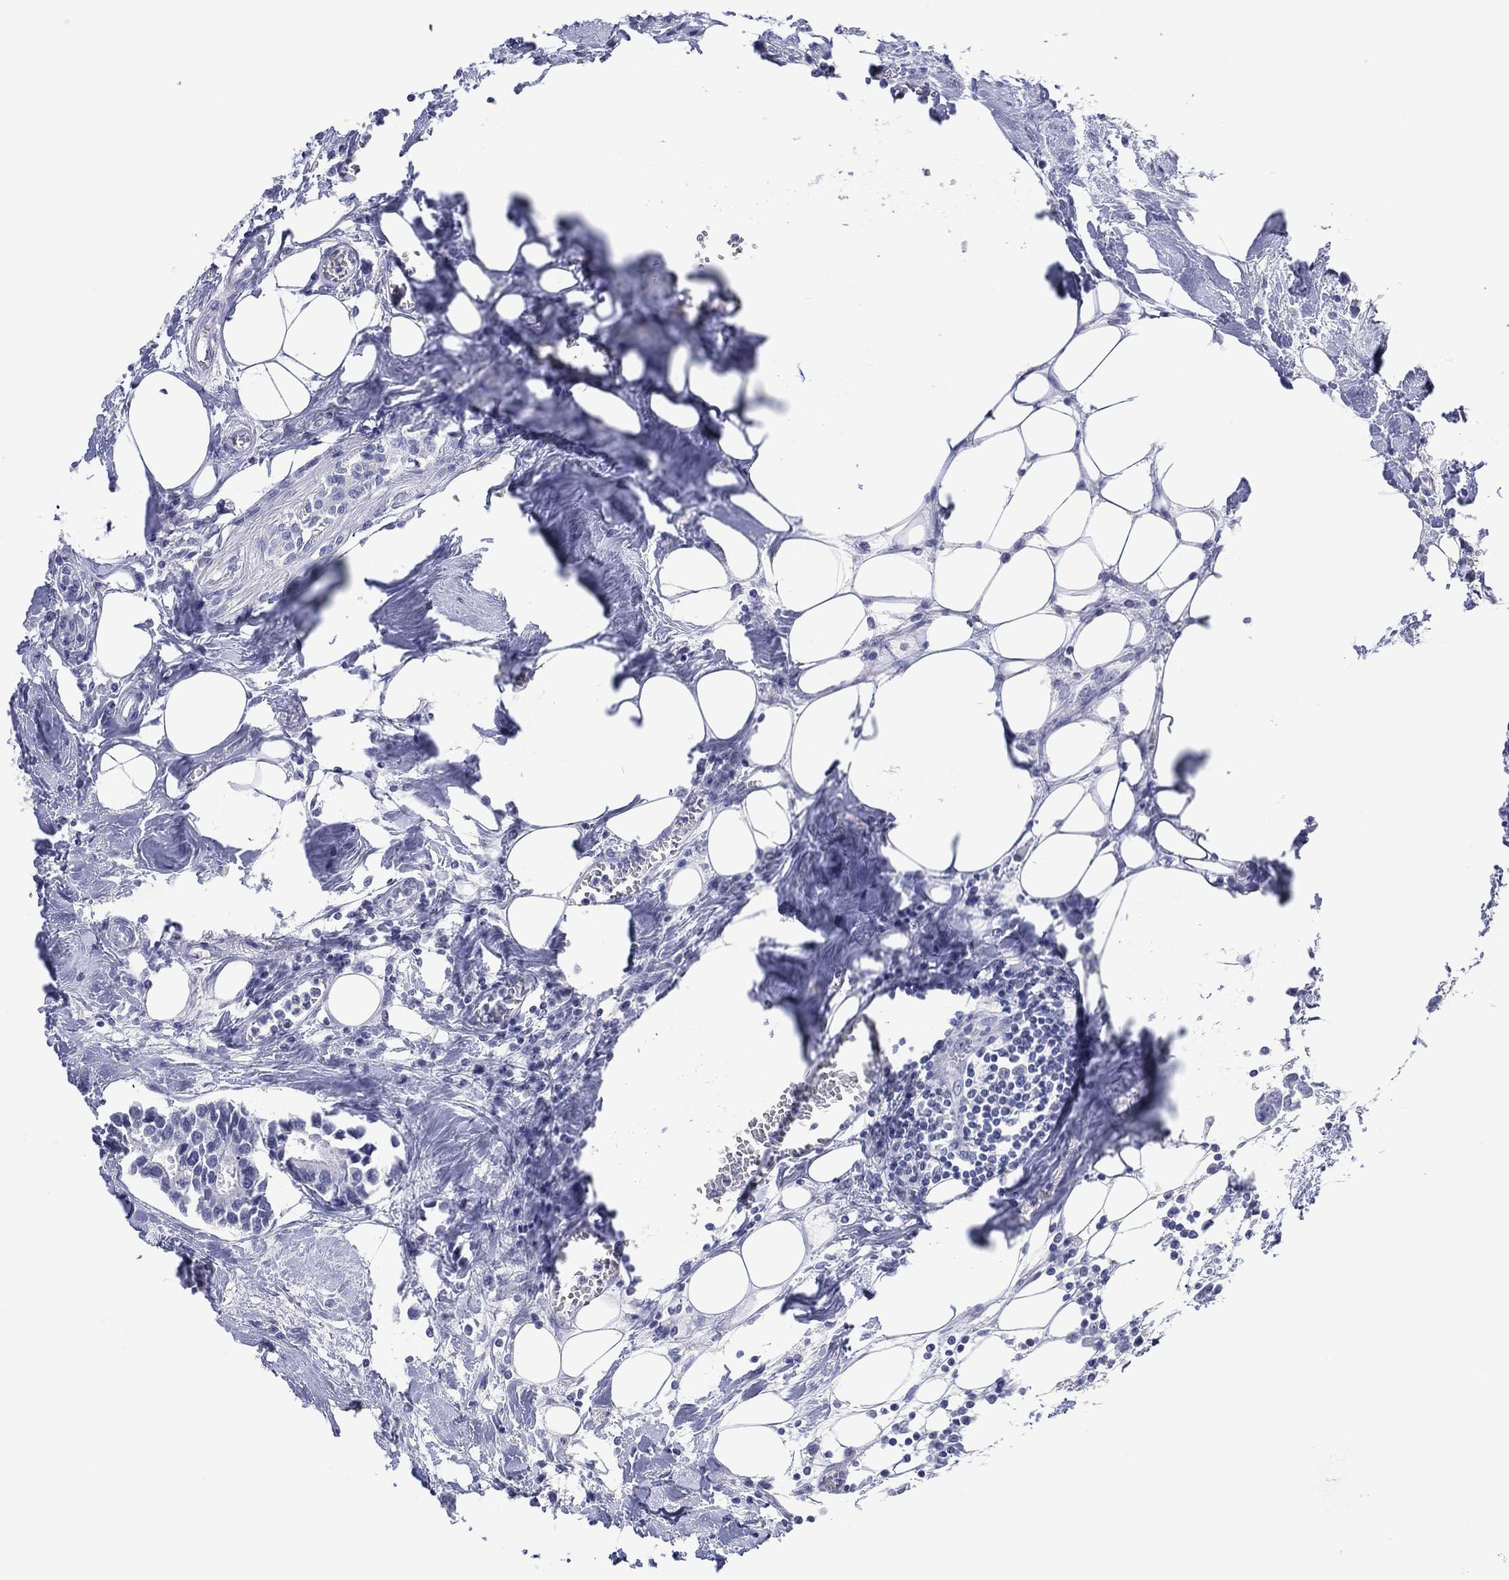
{"staining": {"intensity": "negative", "quantity": "none", "location": "none"}, "tissue": "breast cancer", "cell_type": "Tumor cells", "image_type": "cancer", "snomed": [{"axis": "morphology", "description": "Duct carcinoma"}, {"axis": "topography", "description": "Breast"}], "caption": "Breast cancer stained for a protein using immunohistochemistry displays no staining tumor cells.", "gene": "UTF1", "patient": {"sex": "female", "age": 83}}